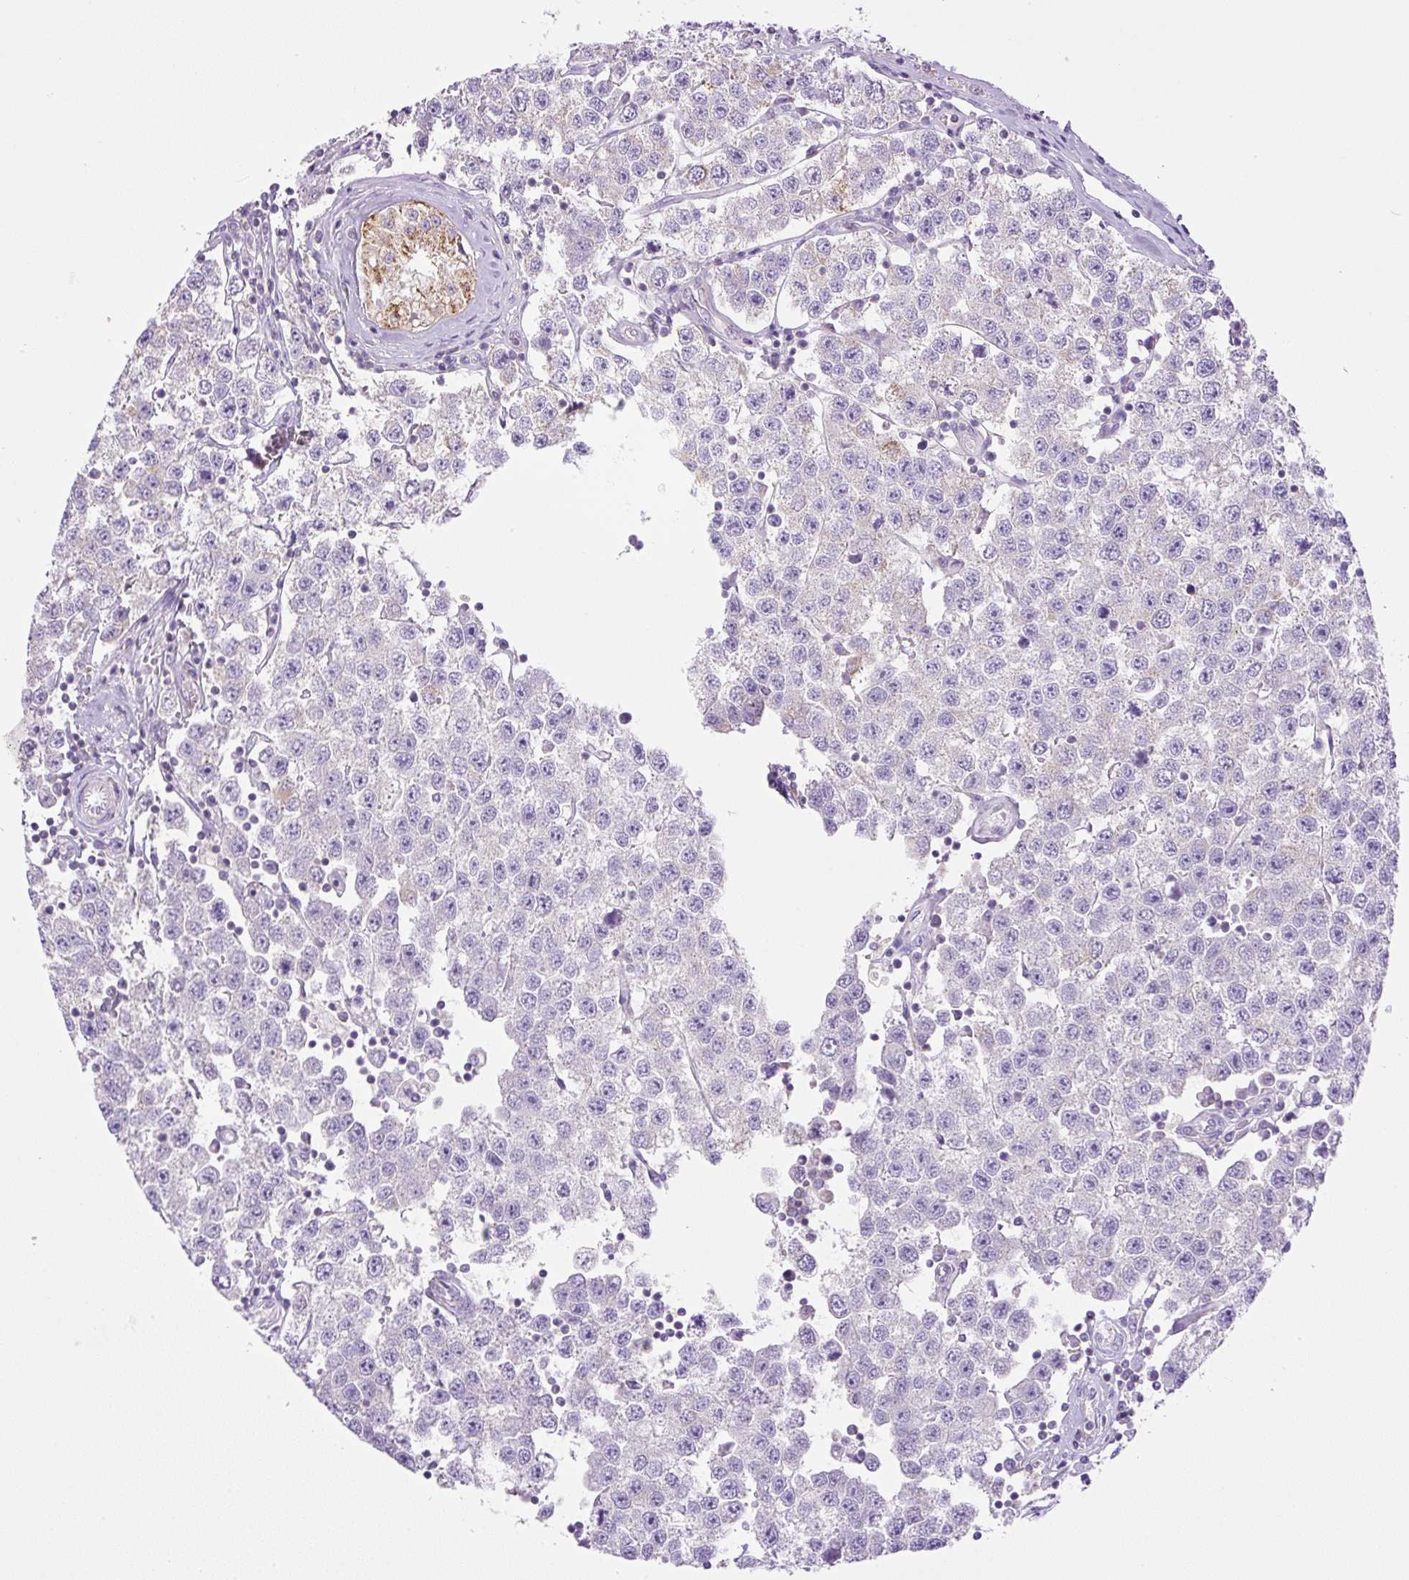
{"staining": {"intensity": "negative", "quantity": "none", "location": "none"}, "tissue": "testis cancer", "cell_type": "Tumor cells", "image_type": "cancer", "snomed": [{"axis": "morphology", "description": "Seminoma, NOS"}, {"axis": "topography", "description": "Testis"}], "caption": "Tumor cells are negative for protein expression in human testis seminoma. (Immunohistochemistry, brightfield microscopy, high magnification).", "gene": "NF1", "patient": {"sex": "male", "age": 34}}